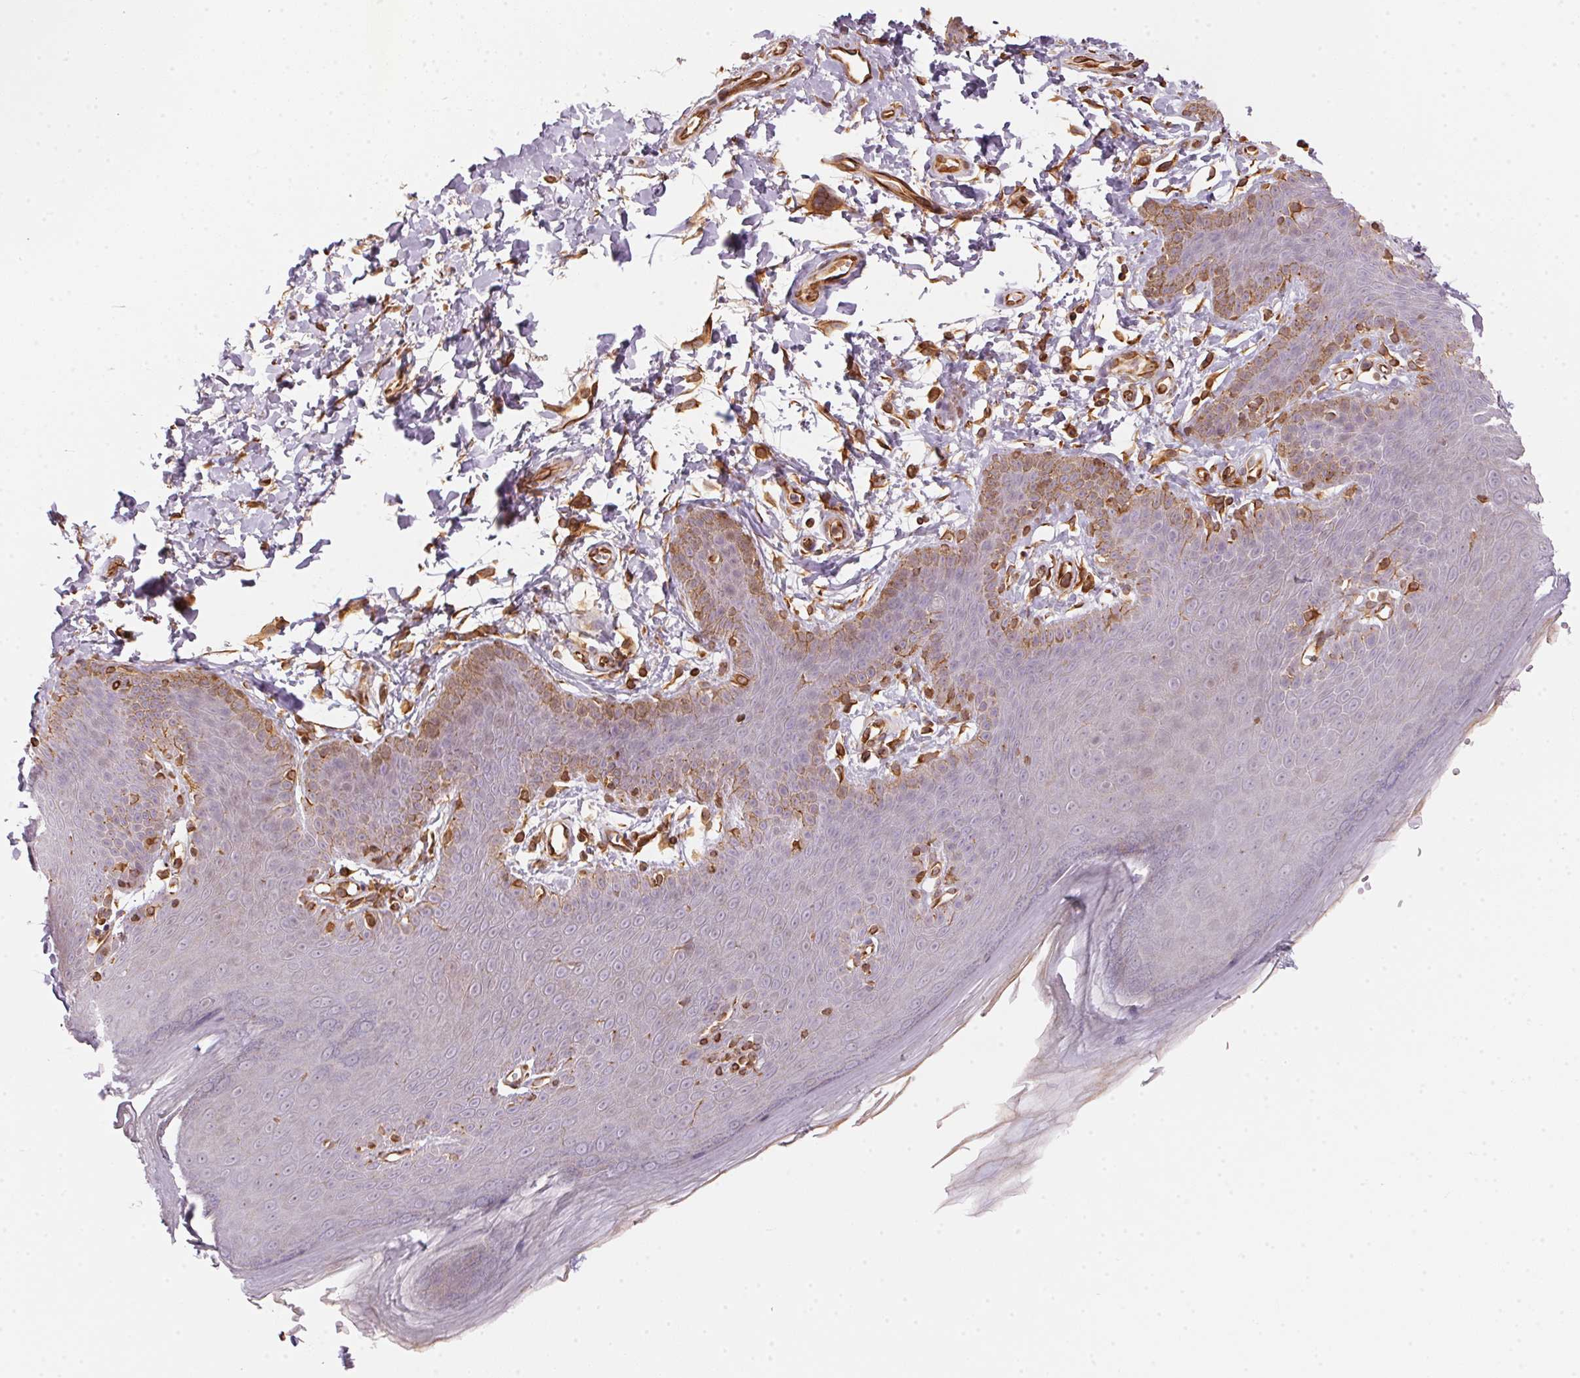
{"staining": {"intensity": "moderate", "quantity": "<25%", "location": "cytoplasmic/membranous"}, "tissue": "skin", "cell_type": "Epidermal cells", "image_type": "normal", "snomed": [{"axis": "morphology", "description": "Normal tissue, NOS"}, {"axis": "topography", "description": "Anal"}], "caption": "Unremarkable skin exhibits moderate cytoplasmic/membranous positivity in about <25% of epidermal cells.", "gene": "FOXR2", "patient": {"sex": "male", "age": 53}}